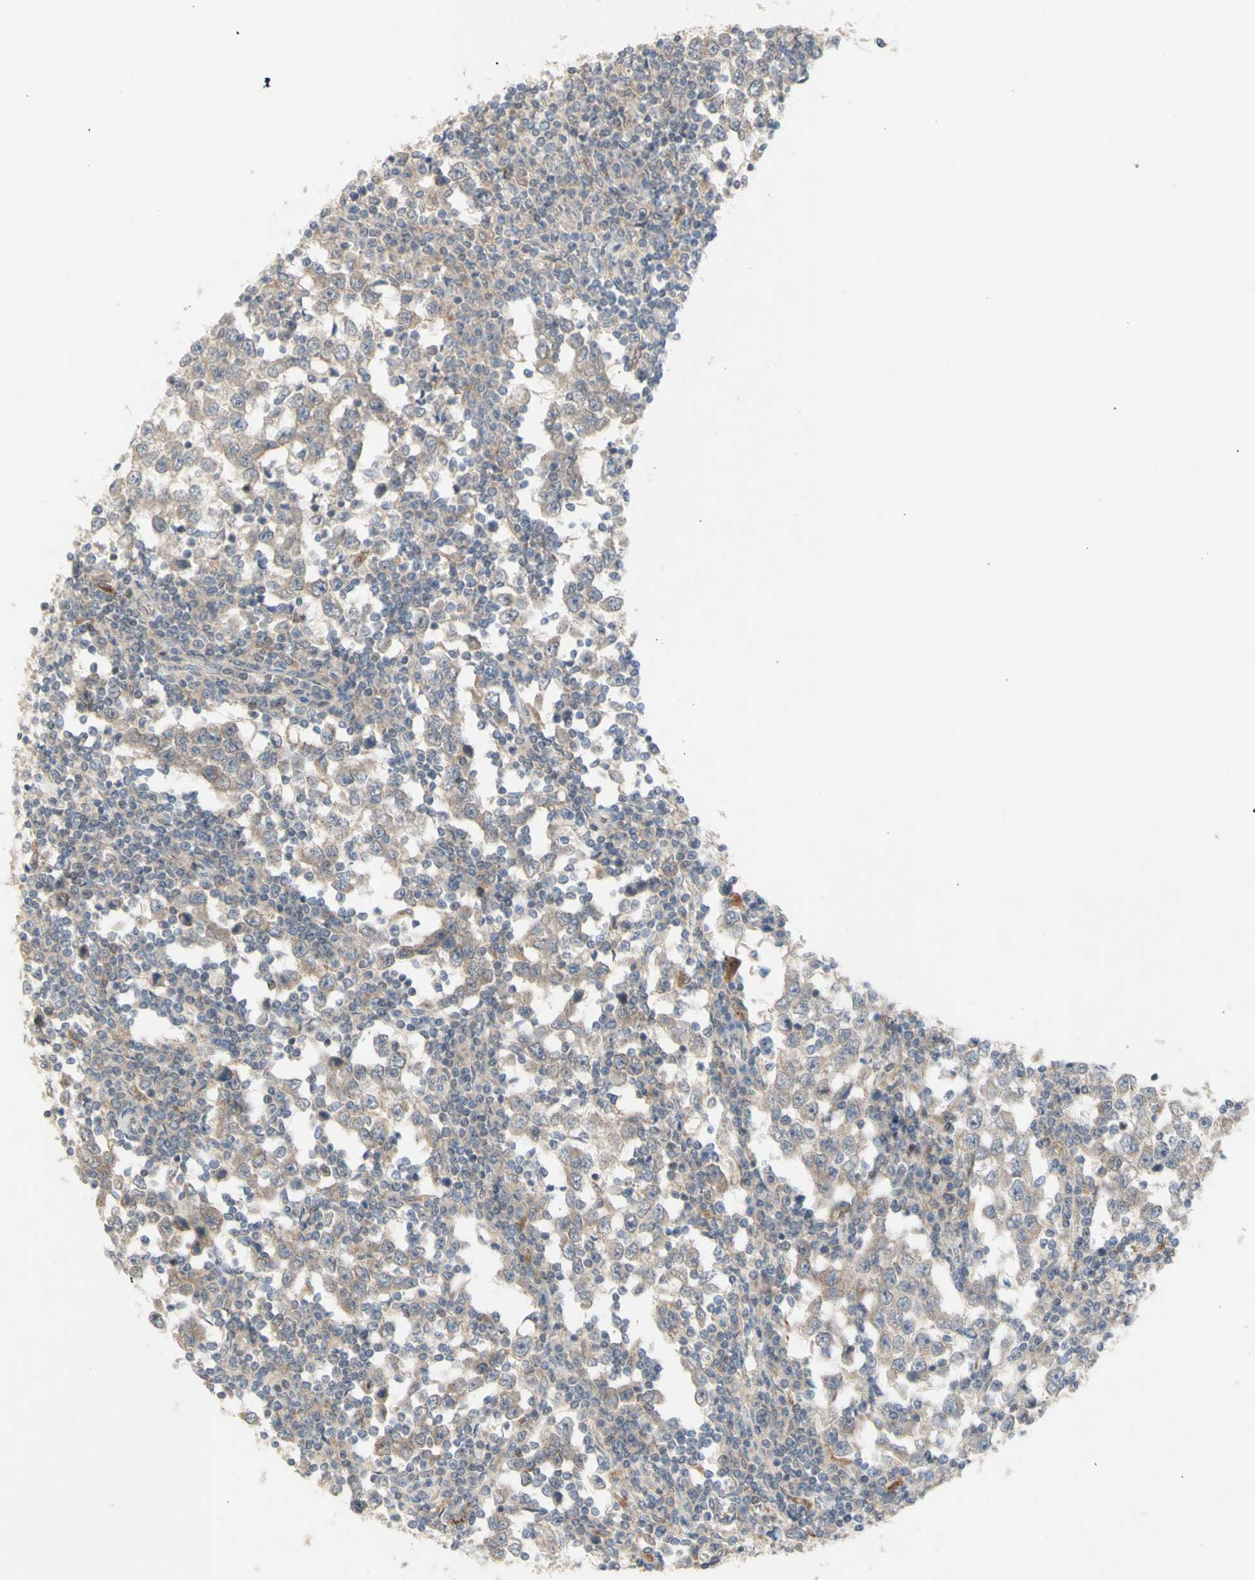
{"staining": {"intensity": "weak", "quantity": ">75%", "location": "cytoplasmic/membranous"}, "tissue": "testis cancer", "cell_type": "Tumor cells", "image_type": "cancer", "snomed": [{"axis": "morphology", "description": "Seminoma, NOS"}, {"axis": "topography", "description": "Testis"}], "caption": "Brown immunohistochemical staining in testis cancer (seminoma) demonstrates weak cytoplasmic/membranous expression in approximately >75% of tumor cells.", "gene": "NLRP1", "patient": {"sex": "male", "age": 65}}